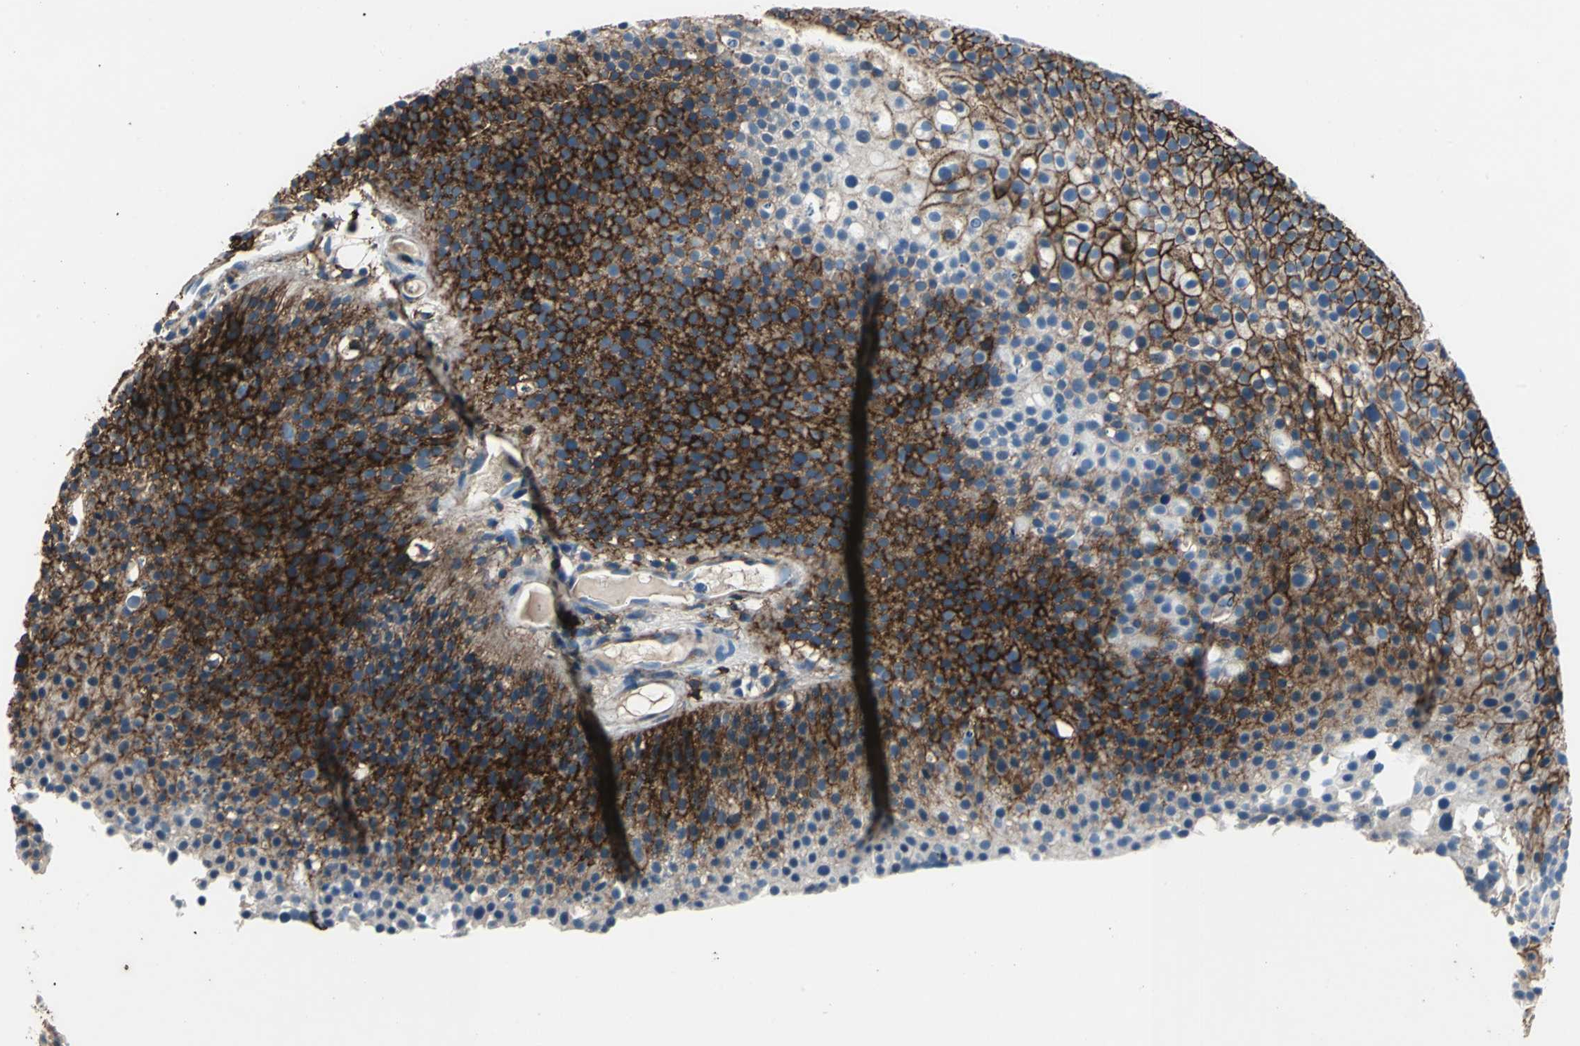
{"staining": {"intensity": "strong", "quantity": ">75%", "location": "cytoplasmic/membranous"}, "tissue": "urothelial cancer", "cell_type": "Tumor cells", "image_type": "cancer", "snomed": [{"axis": "morphology", "description": "Urothelial carcinoma, Low grade"}, {"axis": "topography", "description": "Urinary bladder"}], "caption": "DAB (3,3'-diaminobenzidine) immunohistochemical staining of urothelial cancer displays strong cytoplasmic/membranous protein staining in about >75% of tumor cells. (brown staining indicates protein expression, while blue staining denotes nuclei).", "gene": "CD44", "patient": {"sex": "male", "age": 85}}